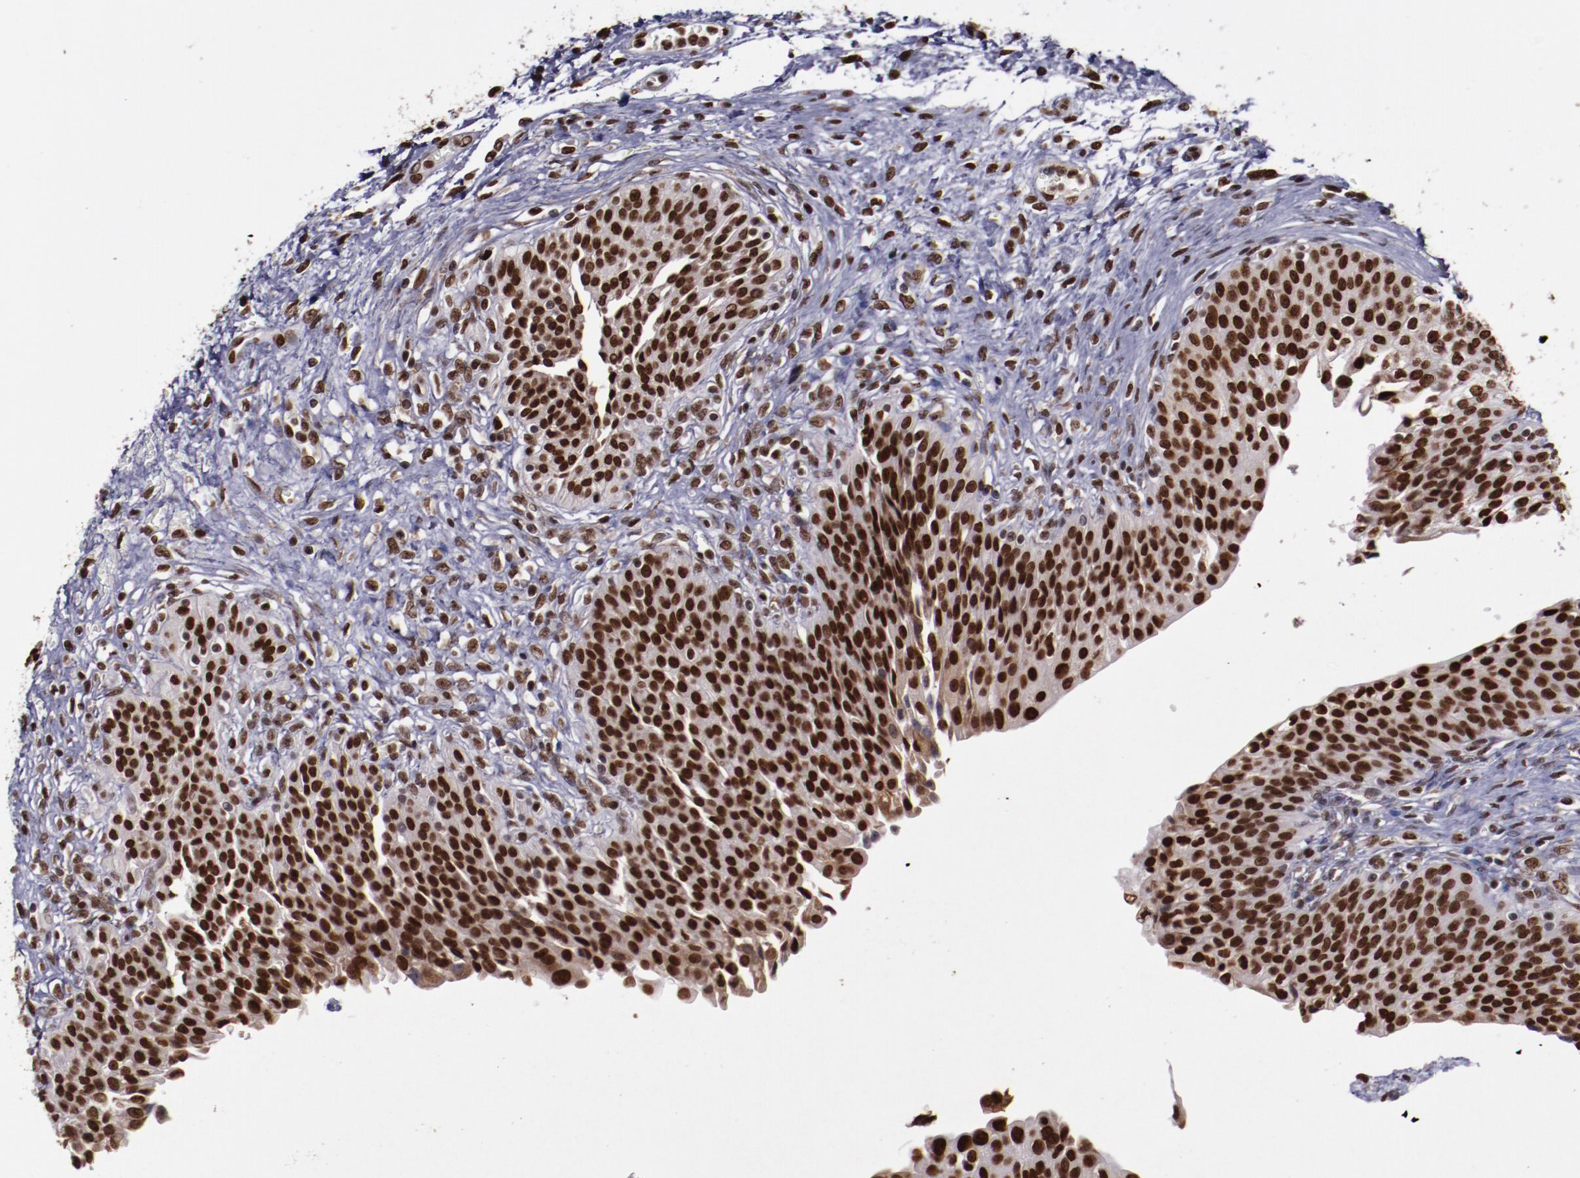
{"staining": {"intensity": "moderate", "quantity": ">75%", "location": "cytoplasmic/membranous,nuclear"}, "tissue": "urinary bladder", "cell_type": "Urothelial cells", "image_type": "normal", "snomed": [{"axis": "morphology", "description": "Normal tissue, NOS"}, {"axis": "topography", "description": "Smooth muscle"}, {"axis": "topography", "description": "Urinary bladder"}], "caption": "Immunohistochemical staining of unremarkable human urinary bladder shows moderate cytoplasmic/membranous,nuclear protein expression in approximately >75% of urothelial cells.", "gene": "APEX1", "patient": {"sex": "male", "age": 35}}